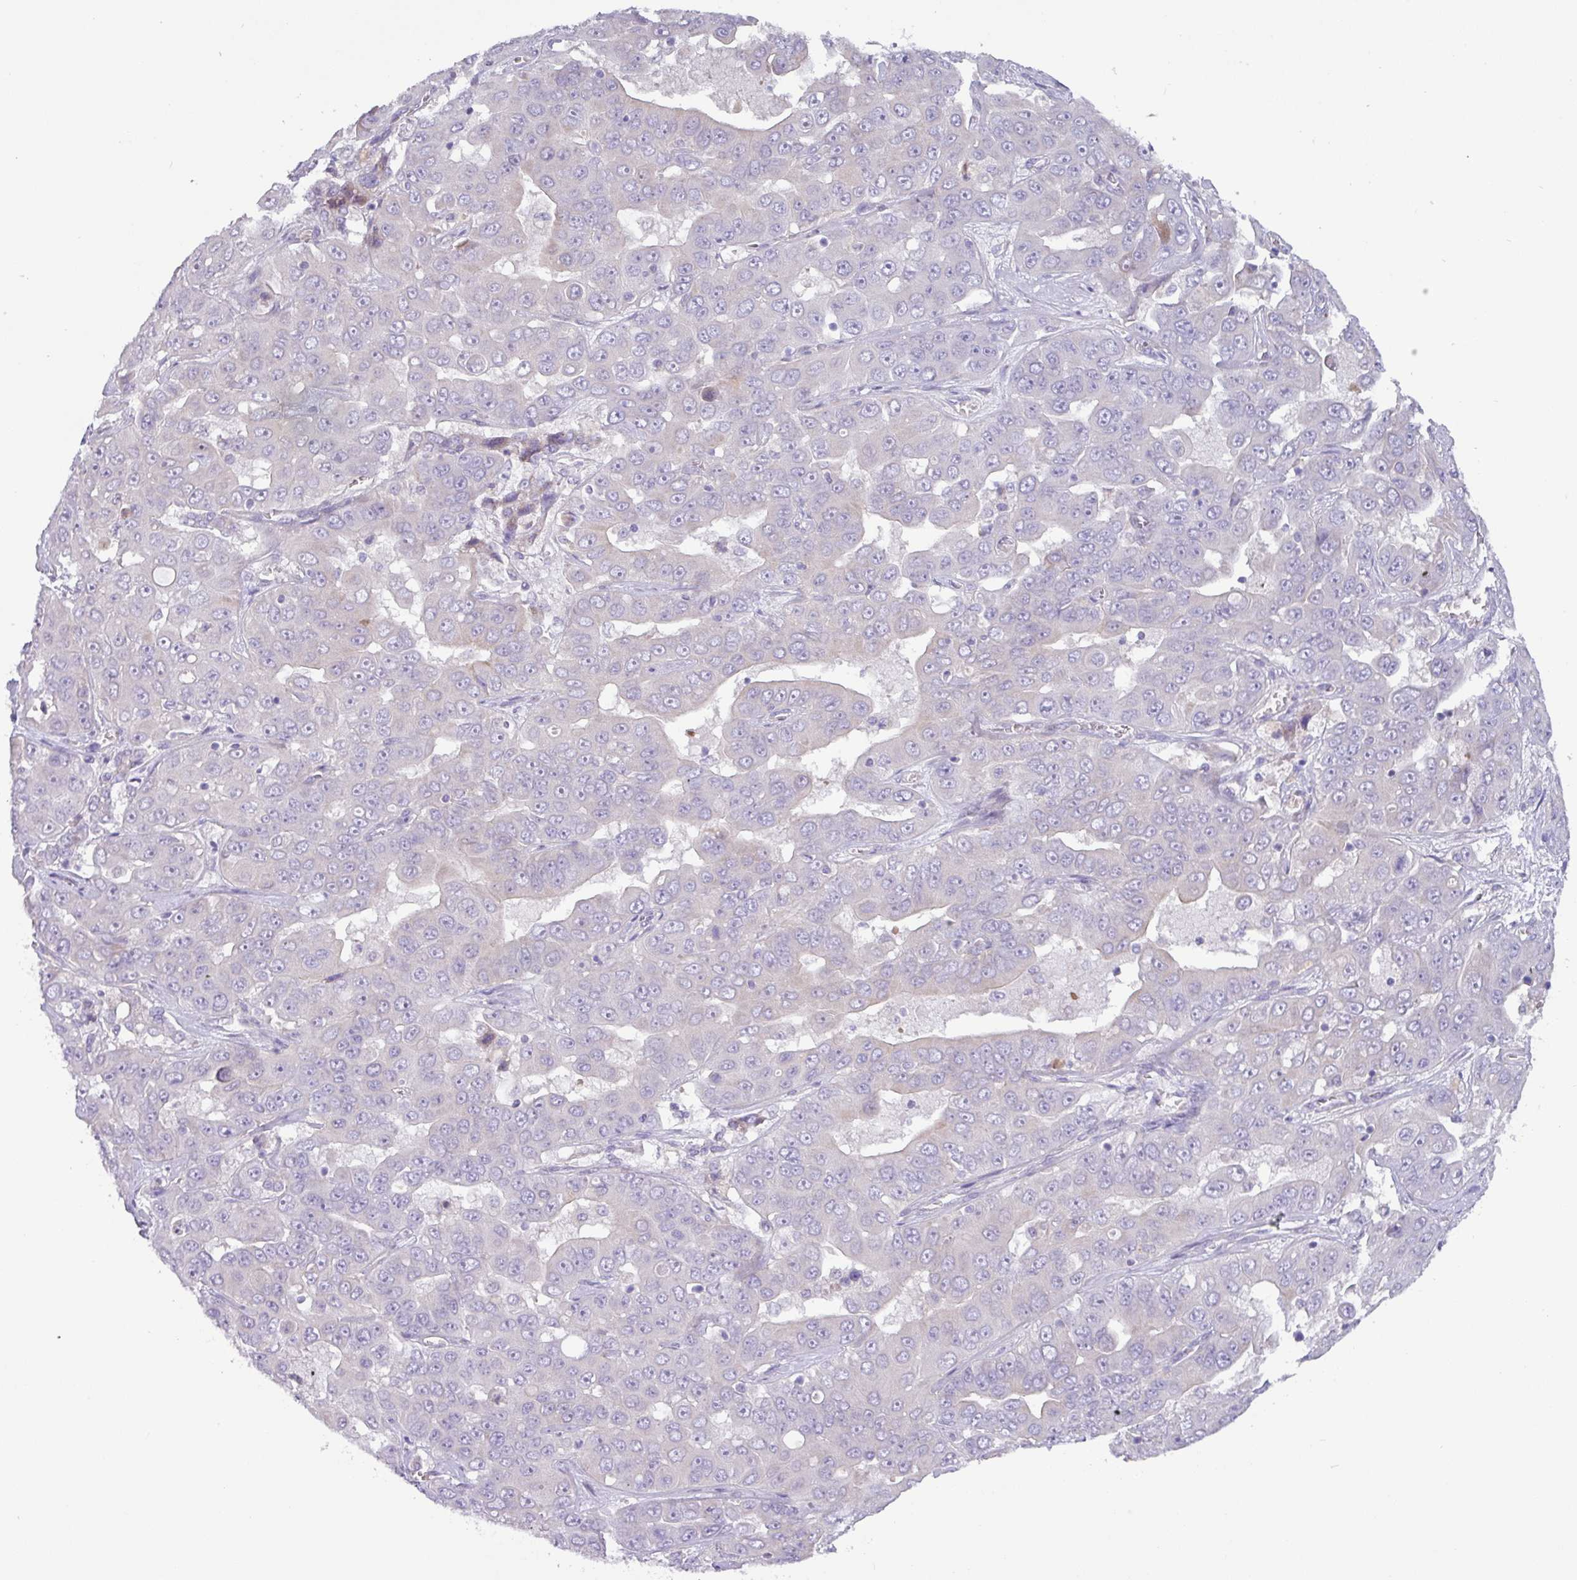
{"staining": {"intensity": "negative", "quantity": "none", "location": "none"}, "tissue": "liver cancer", "cell_type": "Tumor cells", "image_type": "cancer", "snomed": [{"axis": "morphology", "description": "Cholangiocarcinoma"}, {"axis": "topography", "description": "Liver"}], "caption": "The photomicrograph shows no staining of tumor cells in liver cholangiocarcinoma.", "gene": "RGS16", "patient": {"sex": "female", "age": 52}}